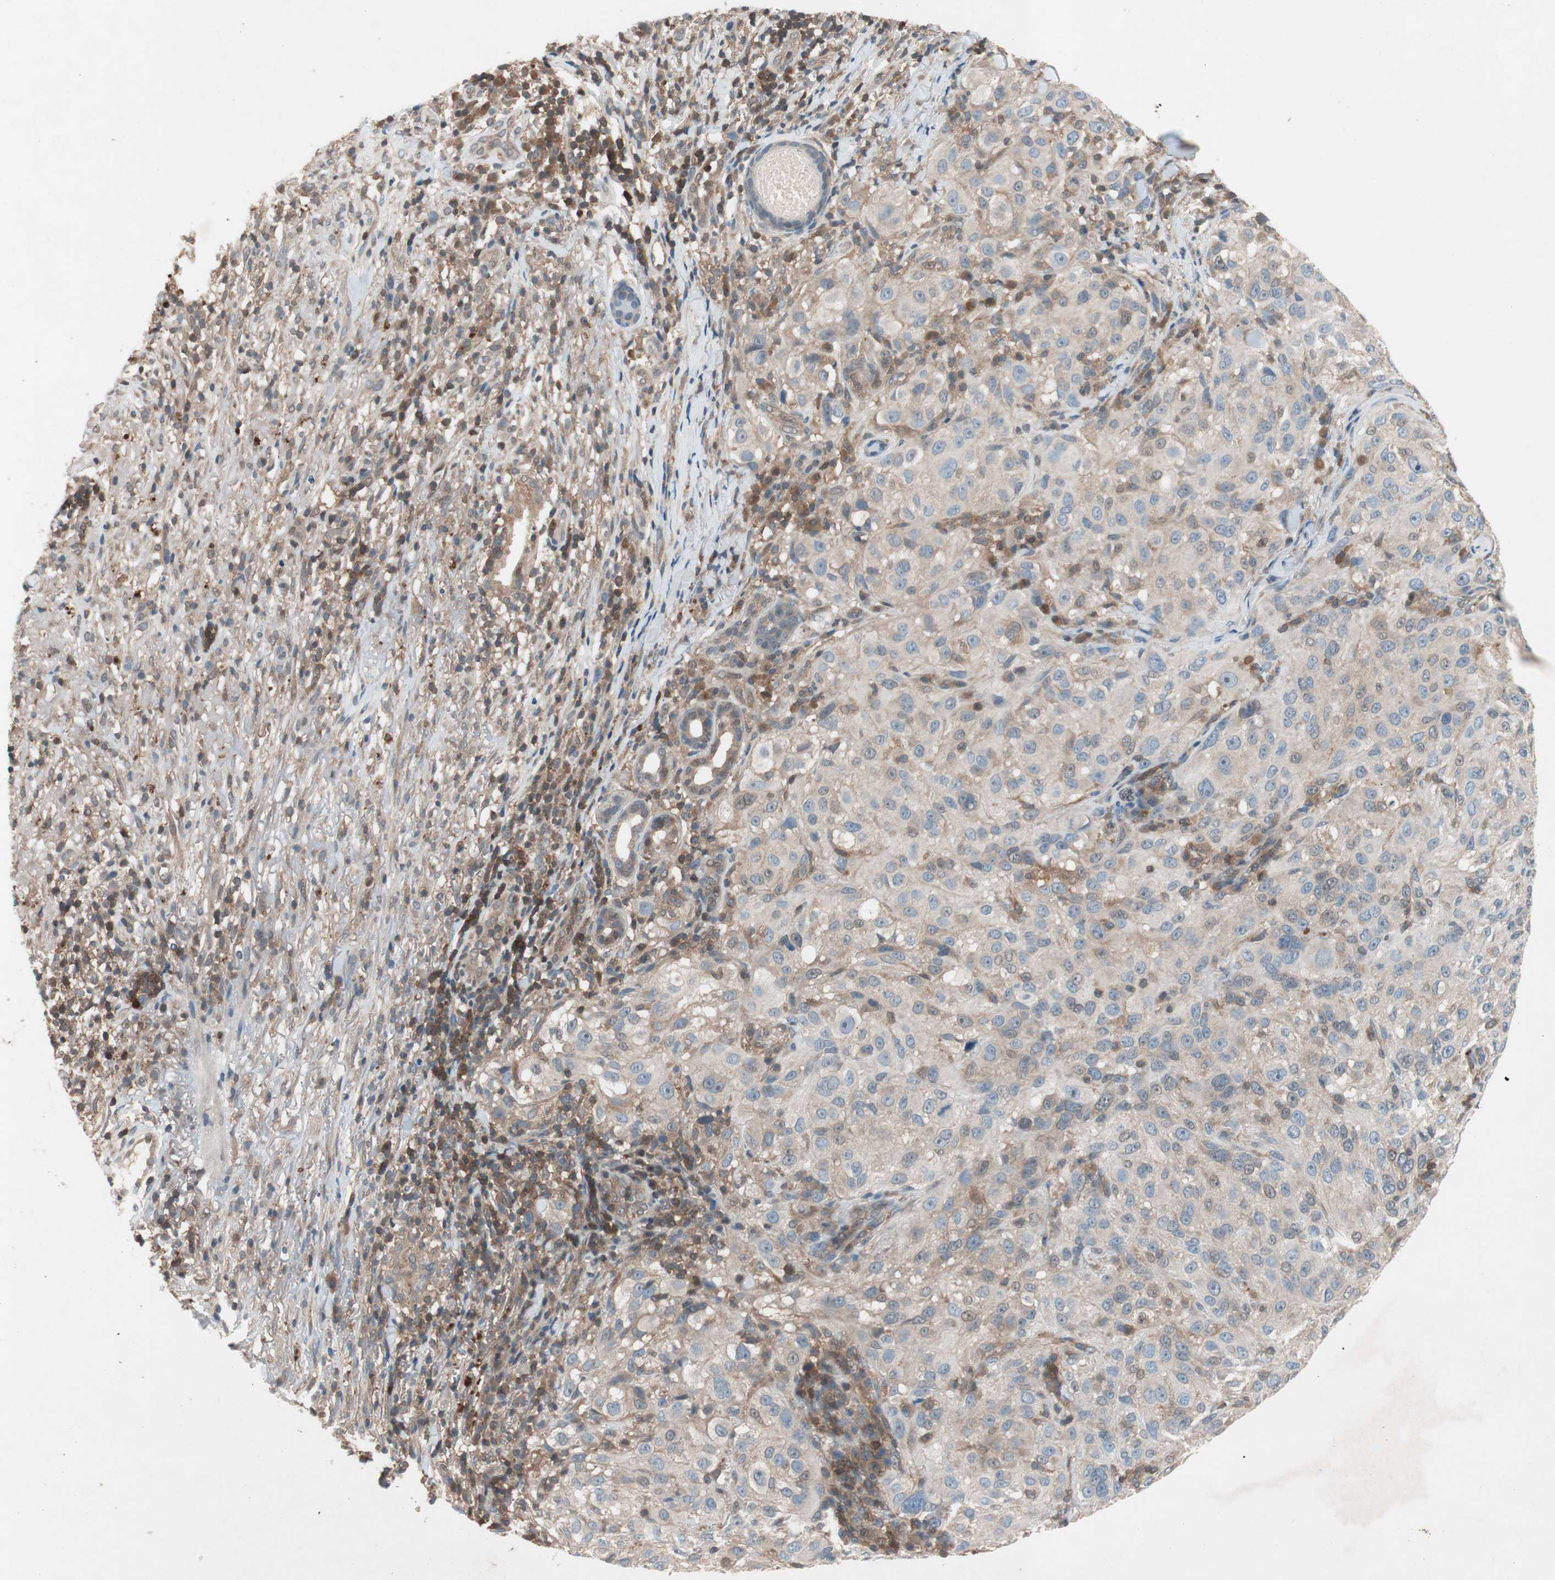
{"staining": {"intensity": "negative", "quantity": "none", "location": "none"}, "tissue": "melanoma", "cell_type": "Tumor cells", "image_type": "cancer", "snomed": [{"axis": "morphology", "description": "Necrosis, NOS"}, {"axis": "morphology", "description": "Malignant melanoma, NOS"}, {"axis": "topography", "description": "Skin"}], "caption": "Immunohistochemistry histopathology image of malignant melanoma stained for a protein (brown), which exhibits no staining in tumor cells. (IHC, brightfield microscopy, high magnification).", "gene": "GALT", "patient": {"sex": "female", "age": 87}}